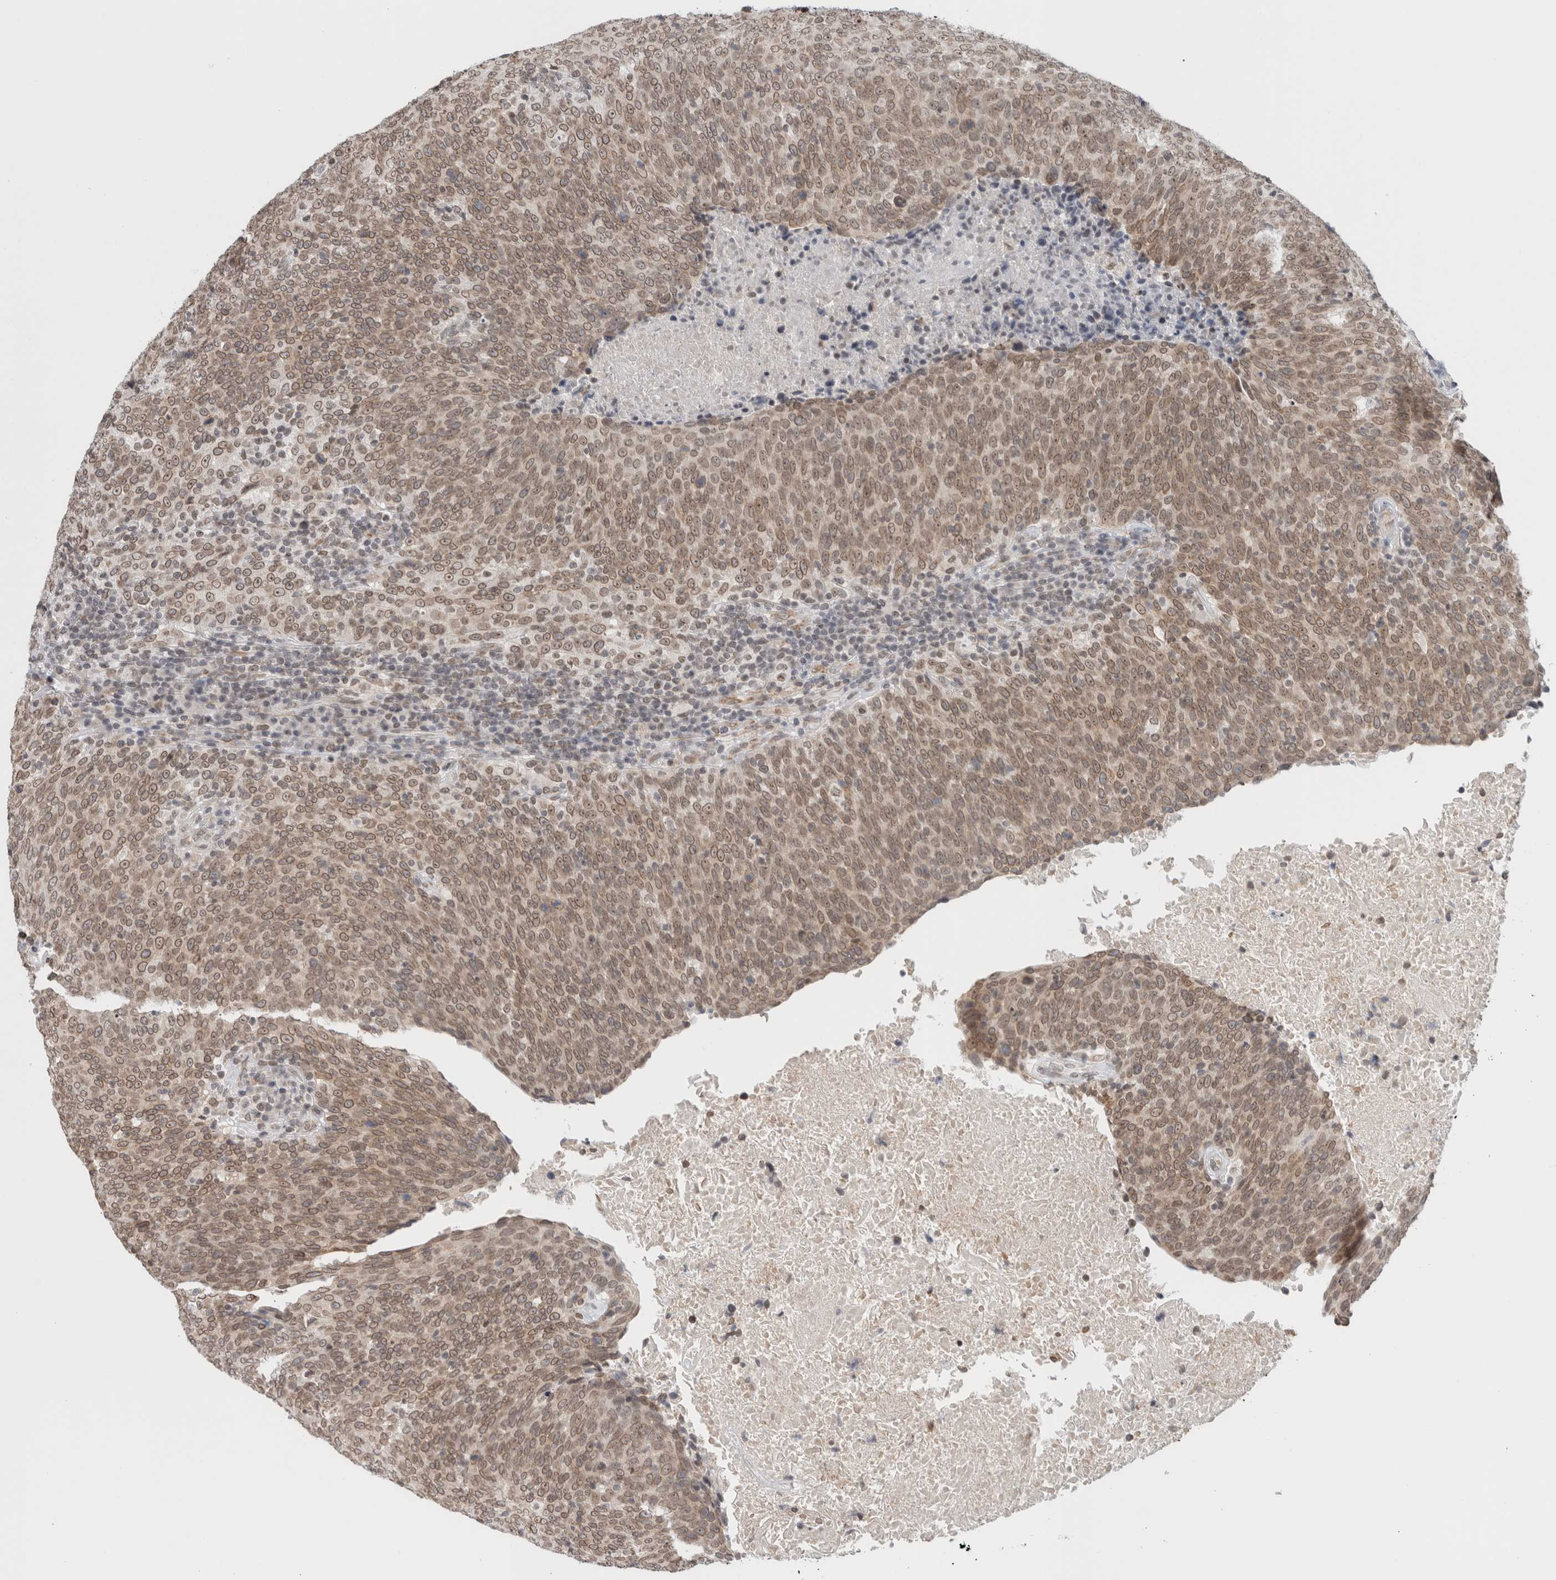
{"staining": {"intensity": "moderate", "quantity": ">75%", "location": "cytoplasmic/membranous,nuclear"}, "tissue": "head and neck cancer", "cell_type": "Tumor cells", "image_type": "cancer", "snomed": [{"axis": "morphology", "description": "Squamous cell carcinoma, NOS"}, {"axis": "morphology", "description": "Squamous cell carcinoma, metastatic, NOS"}, {"axis": "topography", "description": "Lymph node"}, {"axis": "topography", "description": "Head-Neck"}], "caption": "Protein expression analysis of head and neck cancer shows moderate cytoplasmic/membranous and nuclear staining in approximately >75% of tumor cells.", "gene": "RBMX2", "patient": {"sex": "male", "age": 62}}